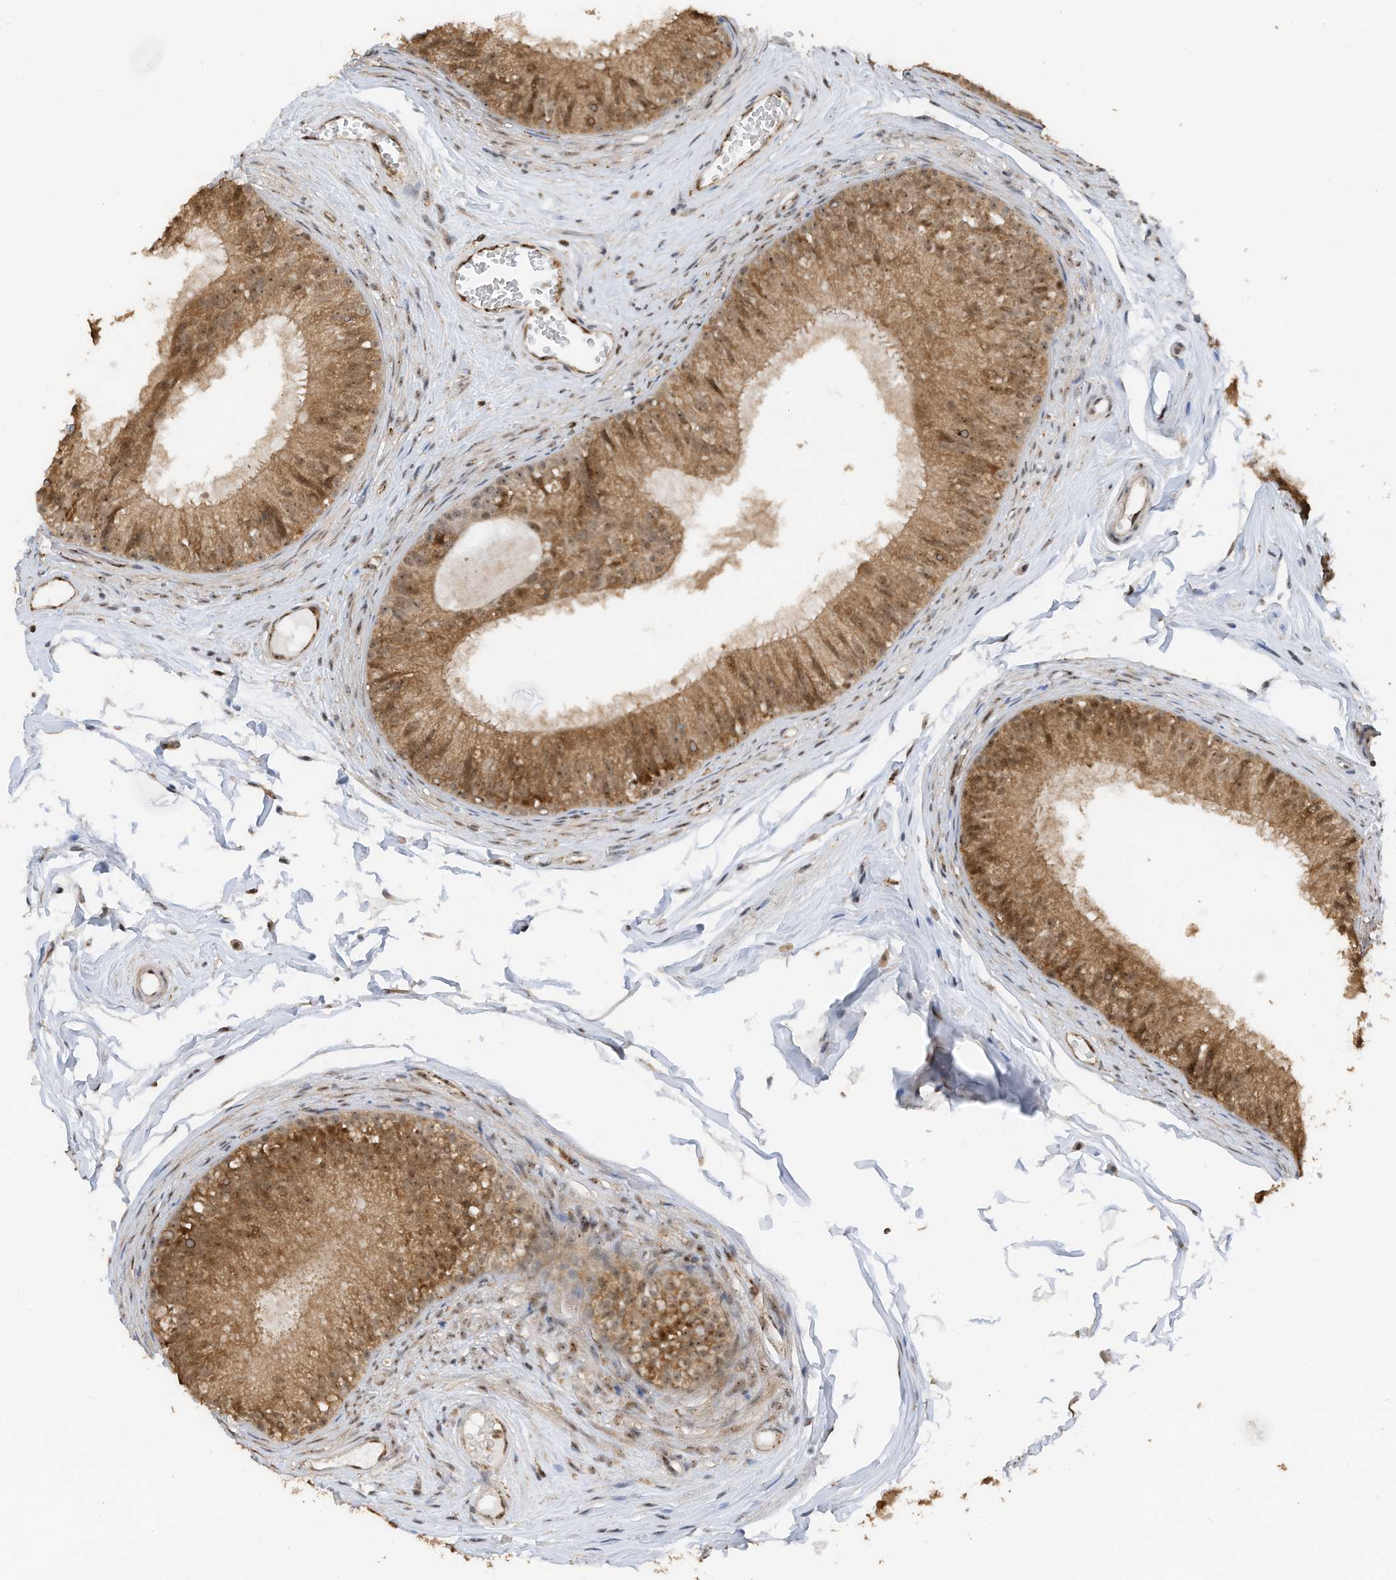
{"staining": {"intensity": "moderate", "quantity": ">75%", "location": "cytoplasmic/membranous,nuclear"}, "tissue": "epididymis", "cell_type": "Glandular cells", "image_type": "normal", "snomed": [{"axis": "morphology", "description": "Normal tissue, NOS"}, {"axis": "morphology", "description": "Seminoma in situ"}, {"axis": "topography", "description": "Testis"}, {"axis": "topography", "description": "Epididymis"}], "caption": "IHC image of unremarkable epididymis: epididymis stained using immunohistochemistry reveals medium levels of moderate protein expression localized specifically in the cytoplasmic/membranous,nuclear of glandular cells, appearing as a cytoplasmic/membranous,nuclear brown color.", "gene": "ERLEC1", "patient": {"sex": "male", "age": 28}}